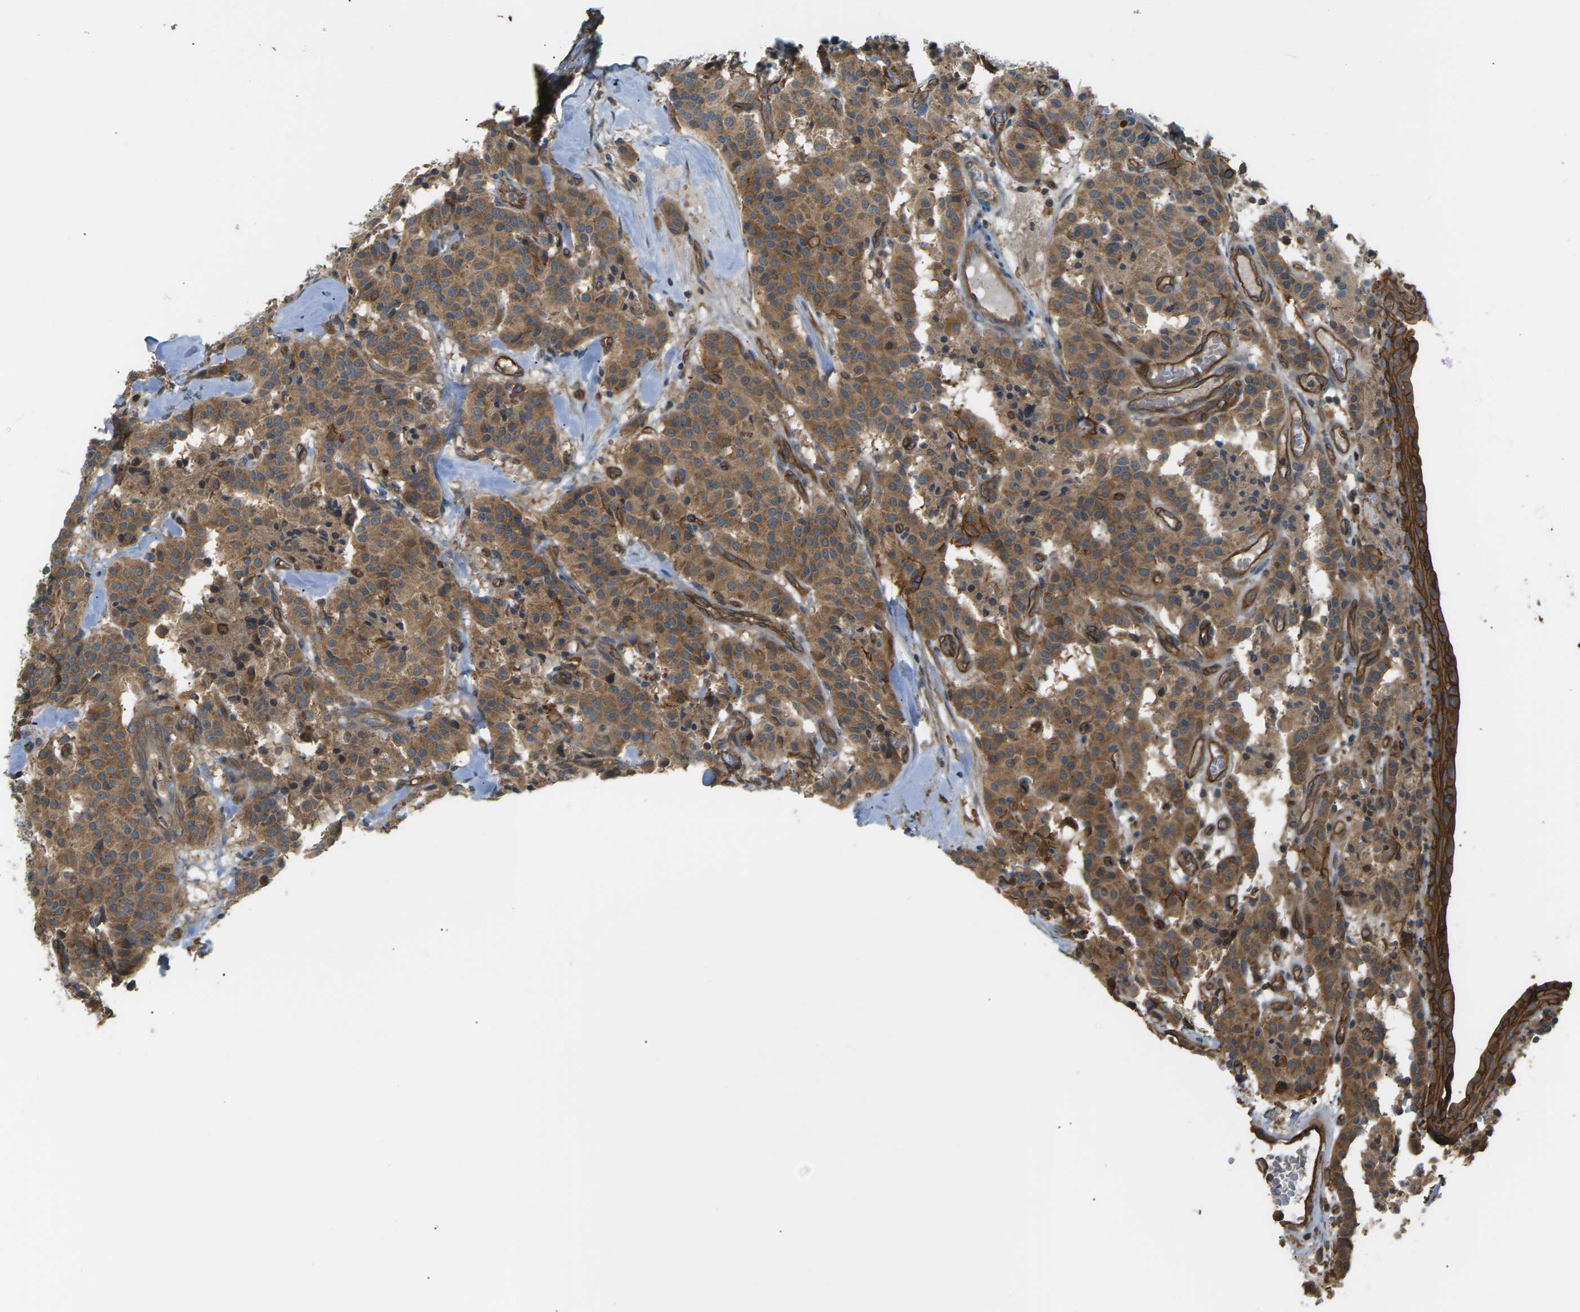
{"staining": {"intensity": "moderate", "quantity": ">75%", "location": "cytoplasmic/membranous"}, "tissue": "carcinoid", "cell_type": "Tumor cells", "image_type": "cancer", "snomed": [{"axis": "morphology", "description": "Carcinoid, malignant, NOS"}, {"axis": "topography", "description": "Lung"}], "caption": "IHC micrograph of neoplastic tissue: human malignant carcinoid stained using IHC exhibits medium levels of moderate protein expression localized specifically in the cytoplasmic/membranous of tumor cells, appearing as a cytoplasmic/membranous brown color.", "gene": "DDHD2", "patient": {"sex": "male", "age": 30}}